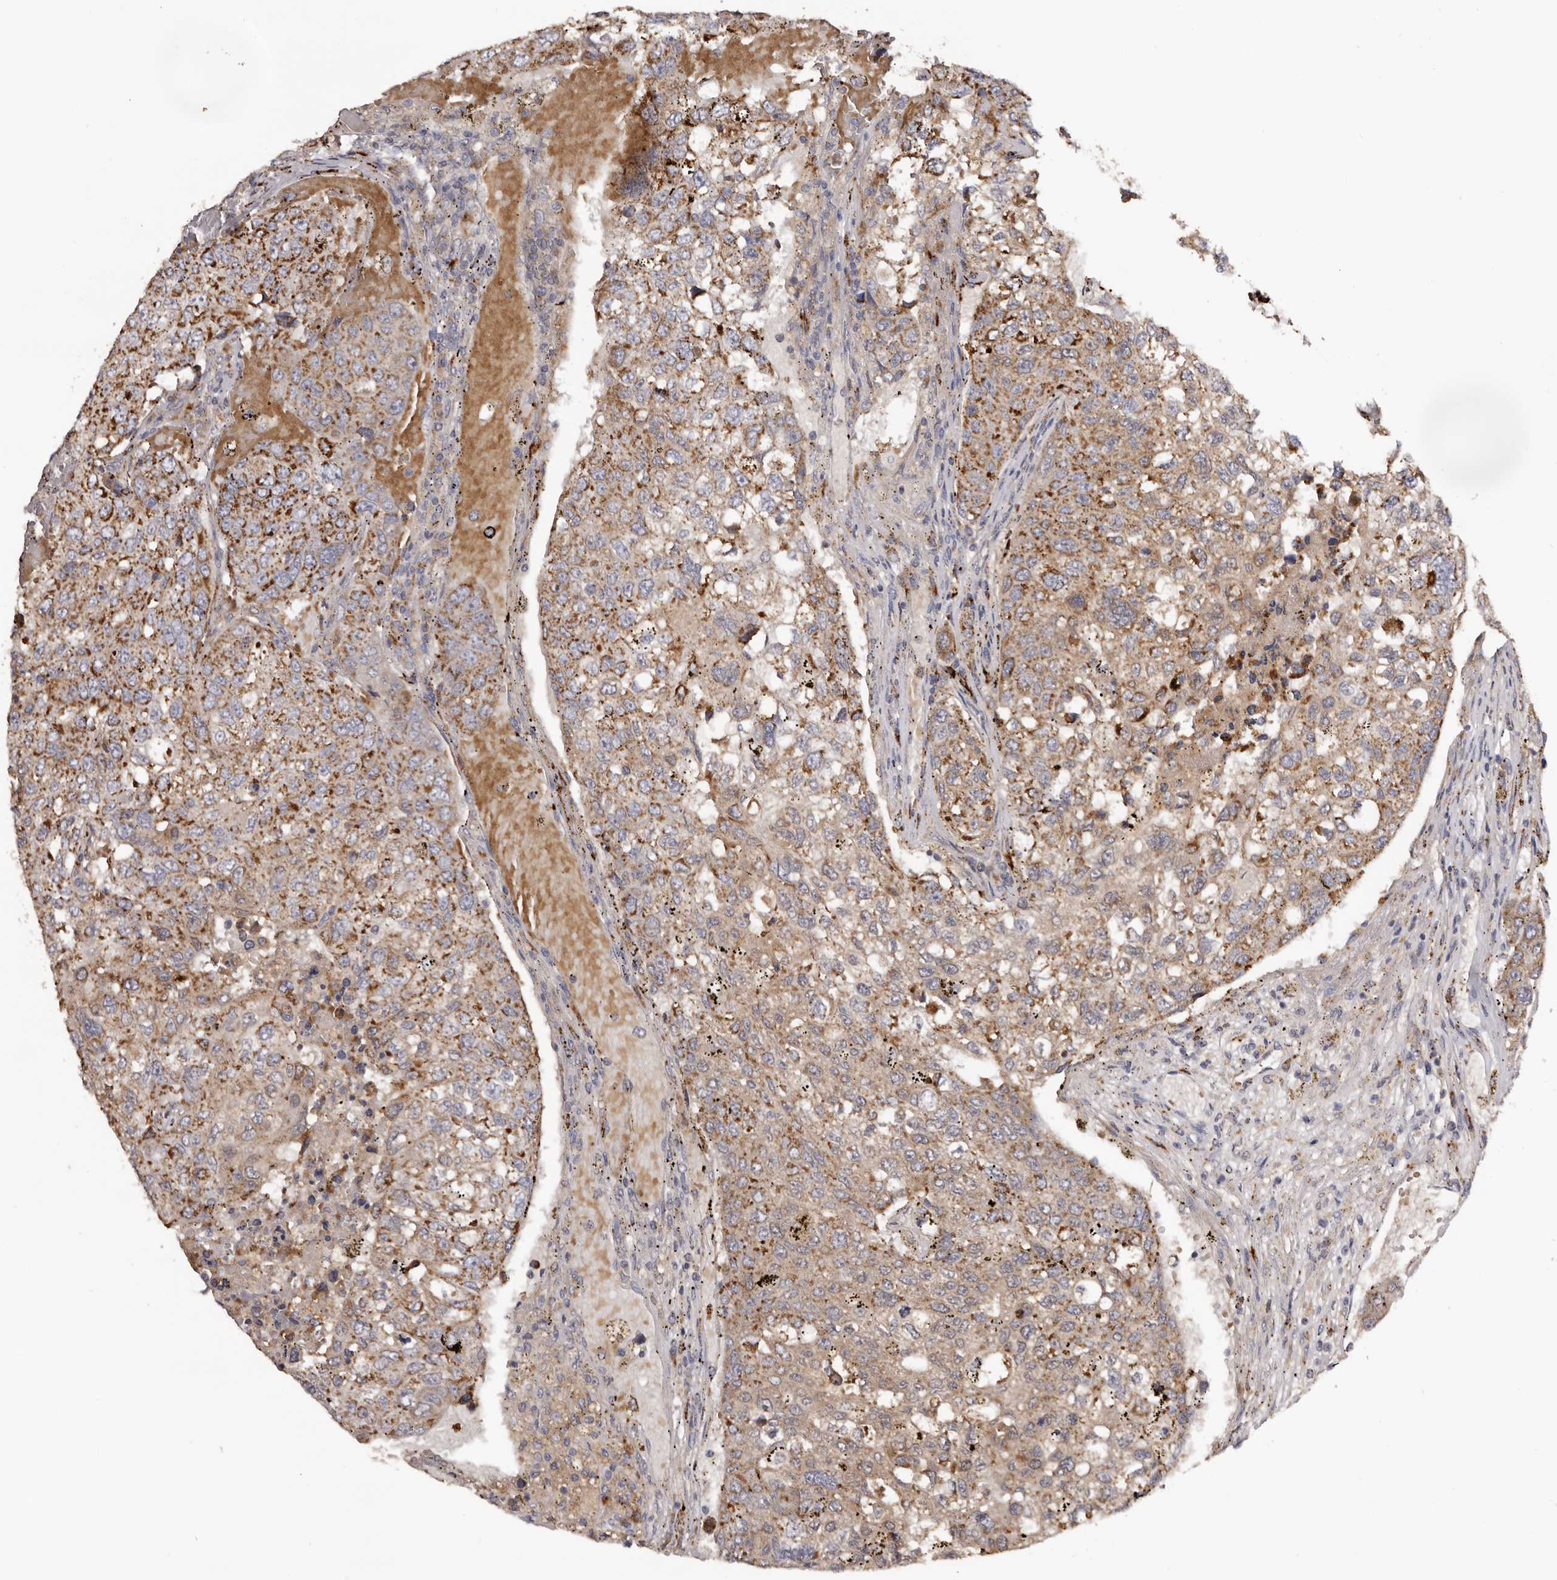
{"staining": {"intensity": "moderate", "quantity": ">75%", "location": "cytoplasmic/membranous"}, "tissue": "urothelial cancer", "cell_type": "Tumor cells", "image_type": "cancer", "snomed": [{"axis": "morphology", "description": "Urothelial carcinoma, High grade"}, {"axis": "topography", "description": "Lymph node"}, {"axis": "topography", "description": "Urinary bladder"}], "caption": "Urothelial cancer stained with a protein marker reveals moderate staining in tumor cells.", "gene": "MECR", "patient": {"sex": "male", "age": 51}}